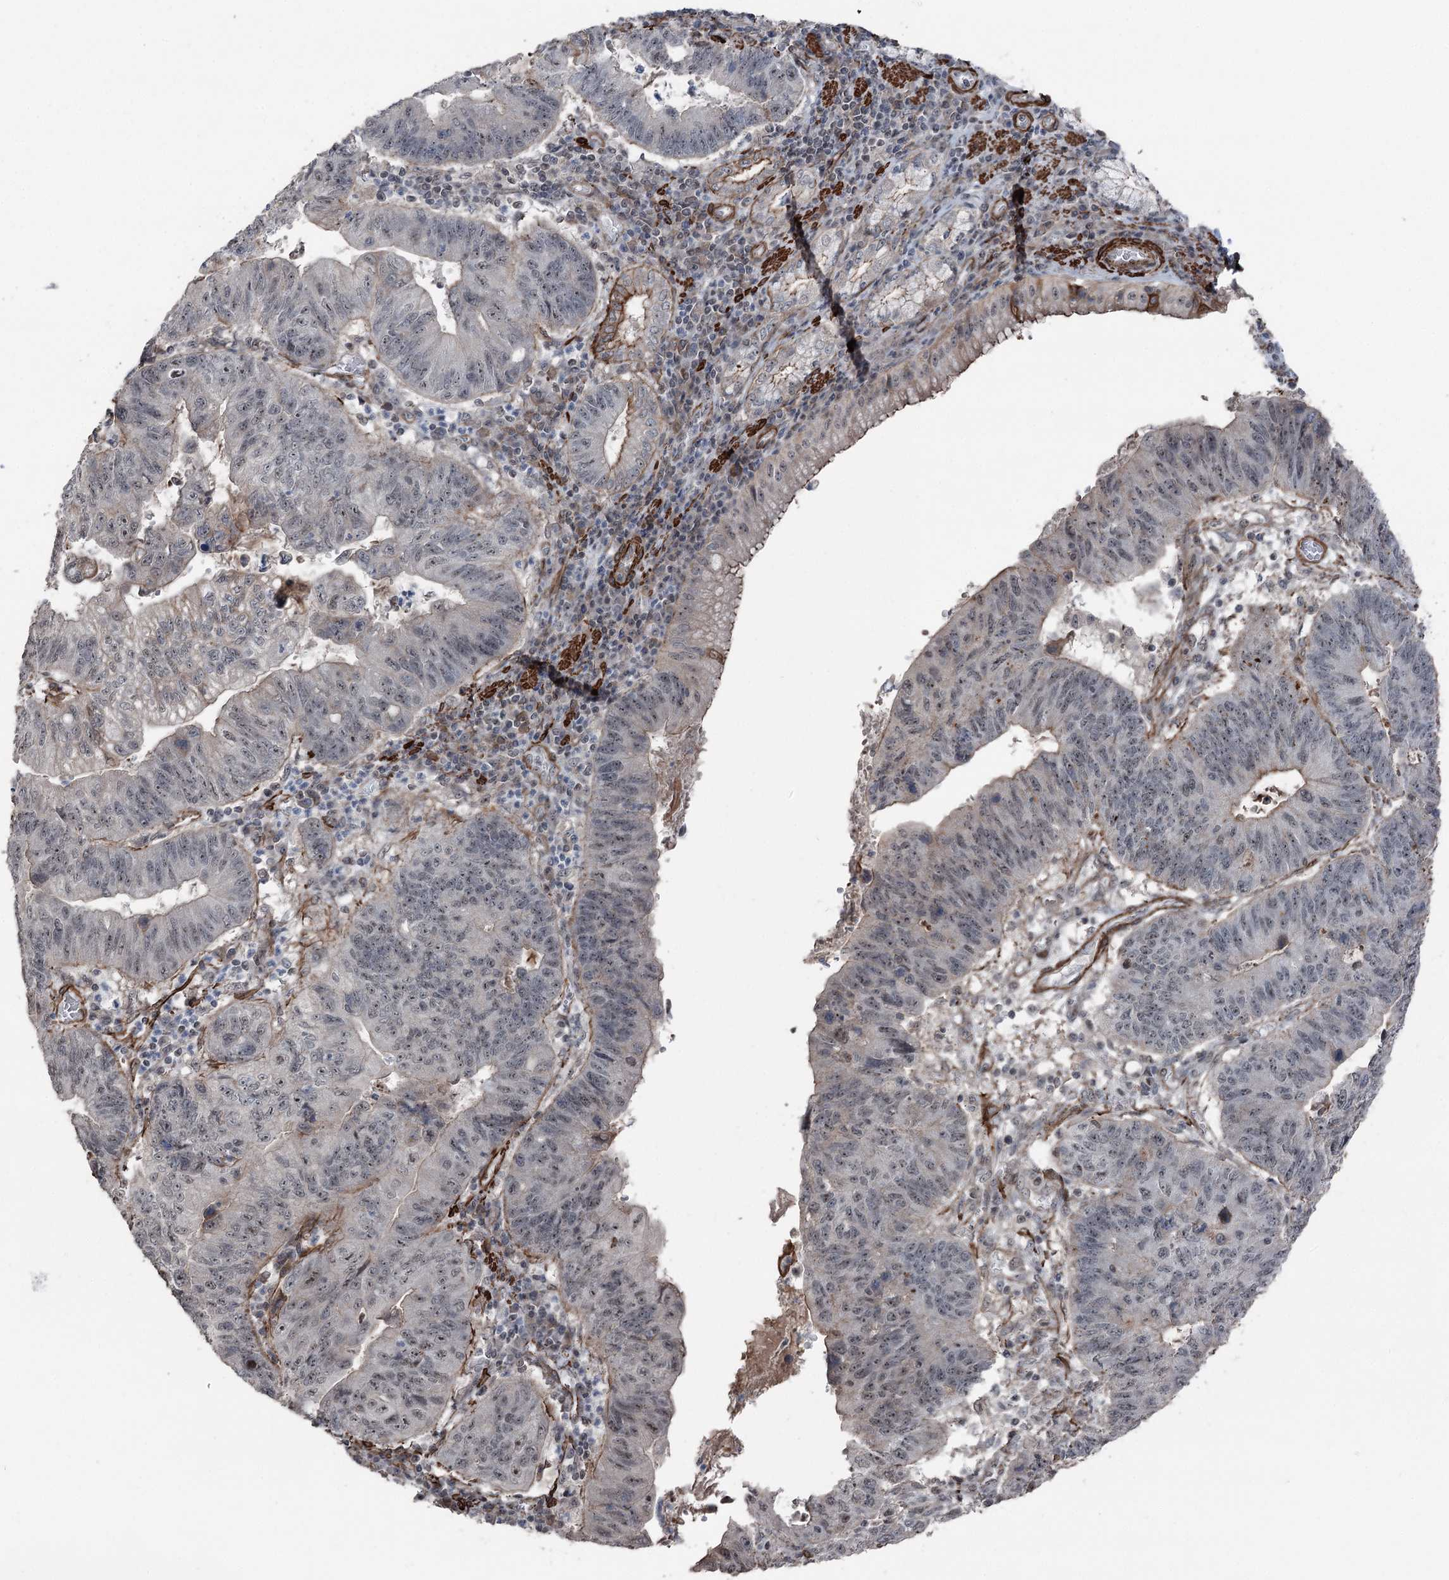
{"staining": {"intensity": "weak", "quantity": "<25%", "location": "nuclear"}, "tissue": "stomach cancer", "cell_type": "Tumor cells", "image_type": "cancer", "snomed": [{"axis": "morphology", "description": "Adenocarcinoma, NOS"}, {"axis": "topography", "description": "Stomach"}], "caption": "DAB immunohistochemical staining of human stomach adenocarcinoma reveals no significant staining in tumor cells.", "gene": "CCDC82", "patient": {"sex": "male", "age": 59}}